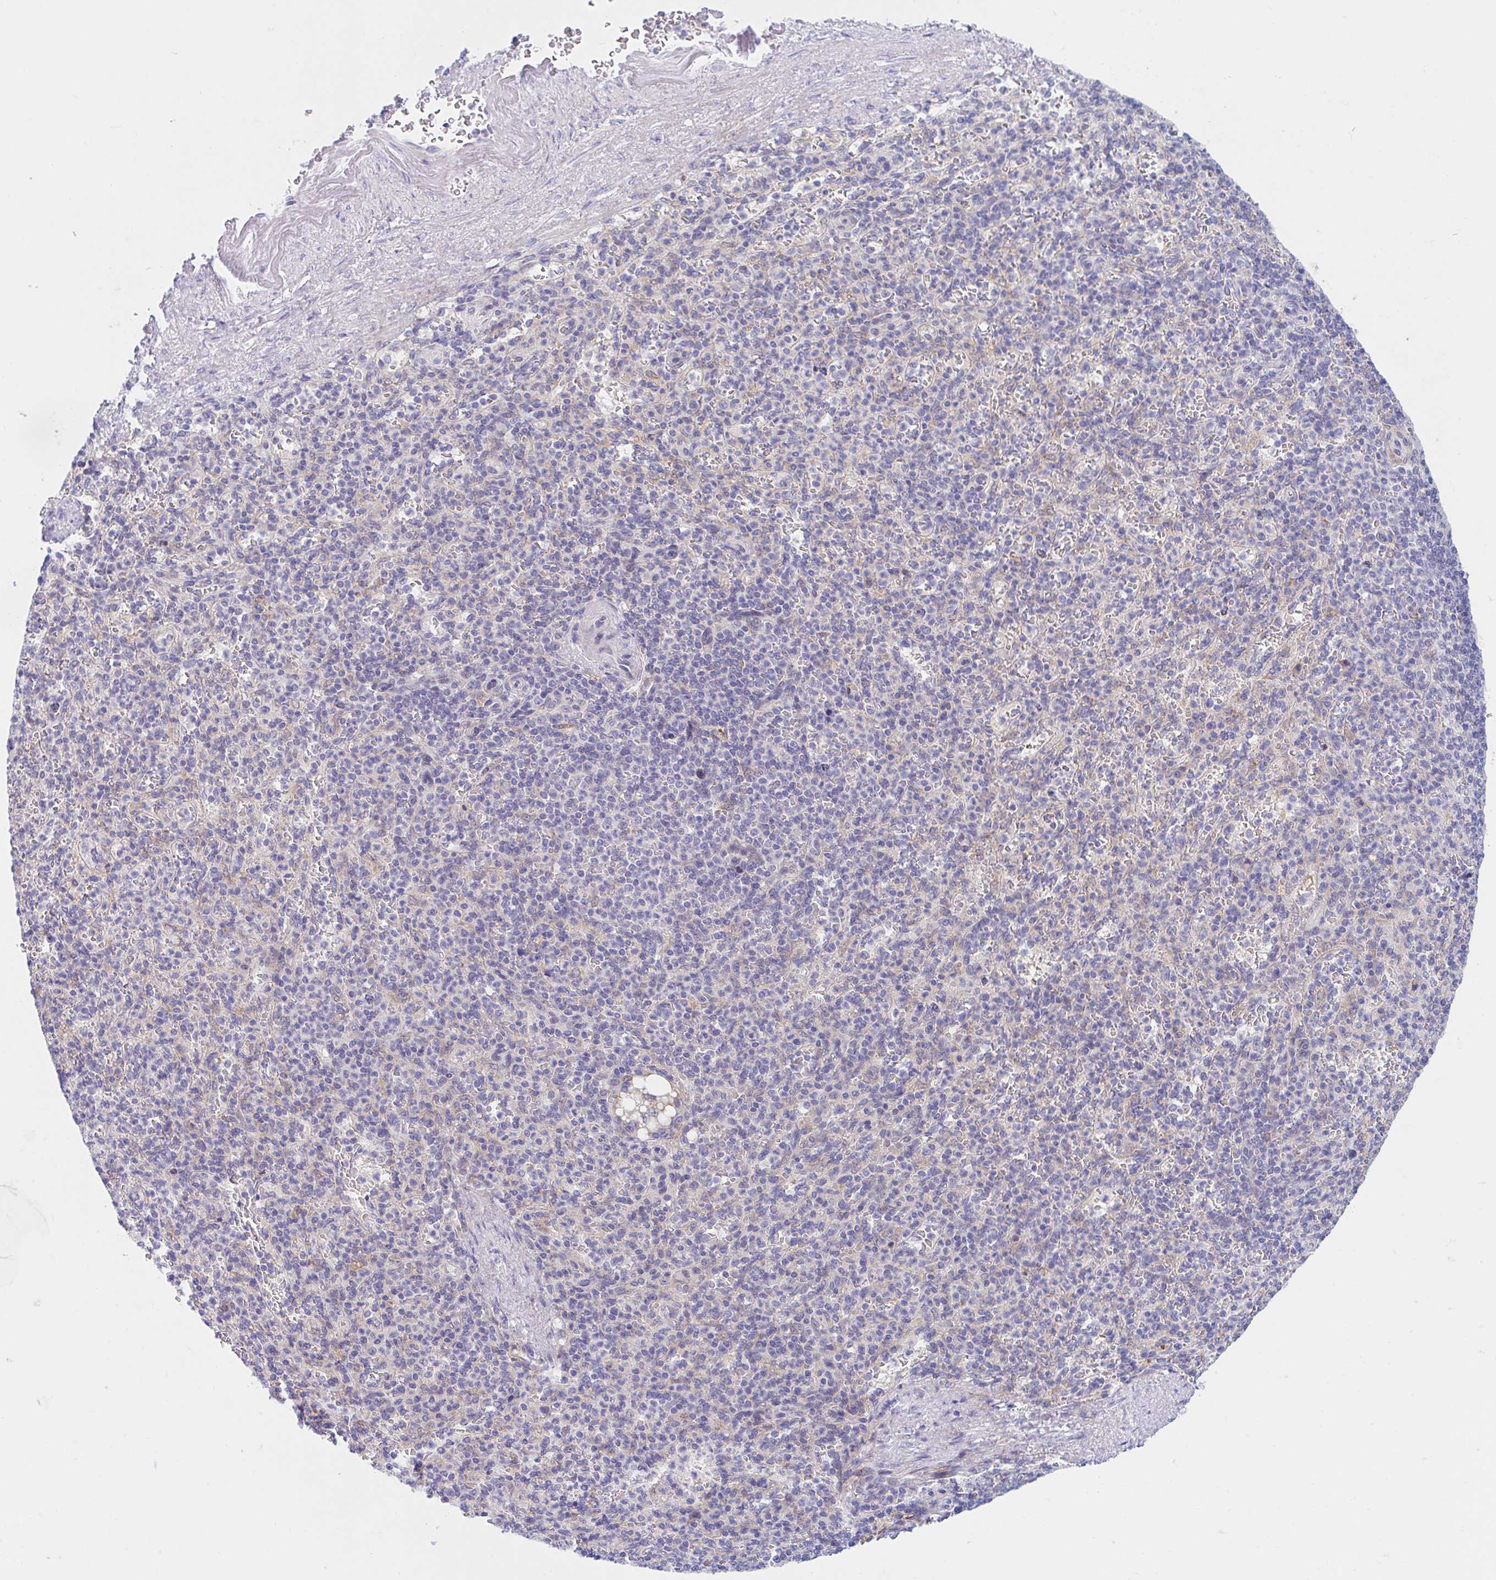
{"staining": {"intensity": "negative", "quantity": "none", "location": "none"}, "tissue": "spleen", "cell_type": "Cells in red pulp", "image_type": "normal", "snomed": [{"axis": "morphology", "description": "Normal tissue, NOS"}, {"axis": "topography", "description": "Spleen"}], "caption": "High magnification brightfield microscopy of benign spleen stained with DAB (brown) and counterstained with hematoxylin (blue): cells in red pulp show no significant expression.", "gene": "TMEM86A", "patient": {"sex": "female", "age": 74}}